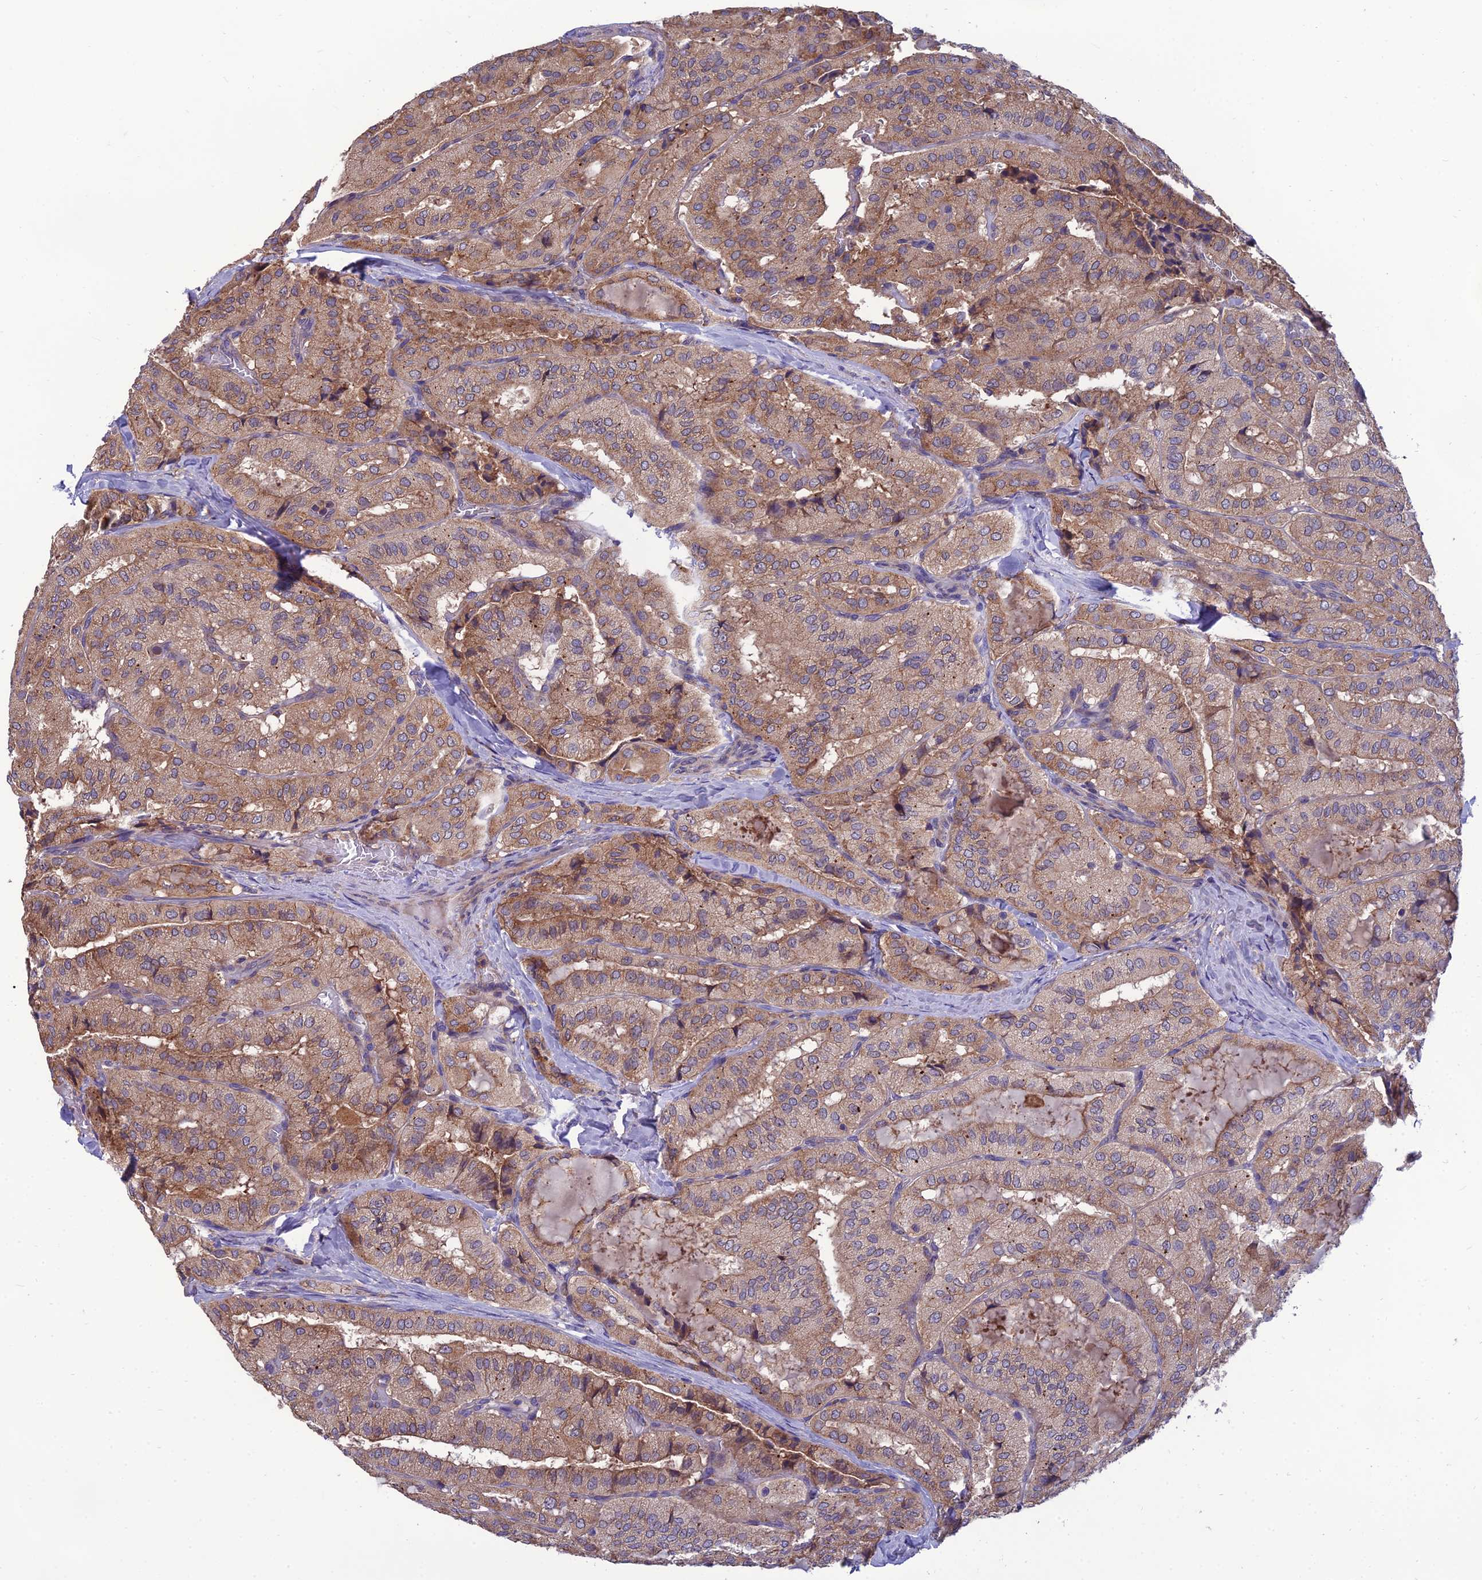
{"staining": {"intensity": "weak", "quantity": "25%-75%", "location": "cytoplasmic/membranous"}, "tissue": "thyroid cancer", "cell_type": "Tumor cells", "image_type": "cancer", "snomed": [{"axis": "morphology", "description": "Normal tissue, NOS"}, {"axis": "morphology", "description": "Papillary adenocarcinoma, NOS"}, {"axis": "topography", "description": "Thyroid gland"}], "caption": "Papillary adenocarcinoma (thyroid) stained with DAB (3,3'-diaminobenzidine) IHC shows low levels of weak cytoplasmic/membranous expression in approximately 25%-75% of tumor cells.", "gene": "UMAD1", "patient": {"sex": "female", "age": 59}}